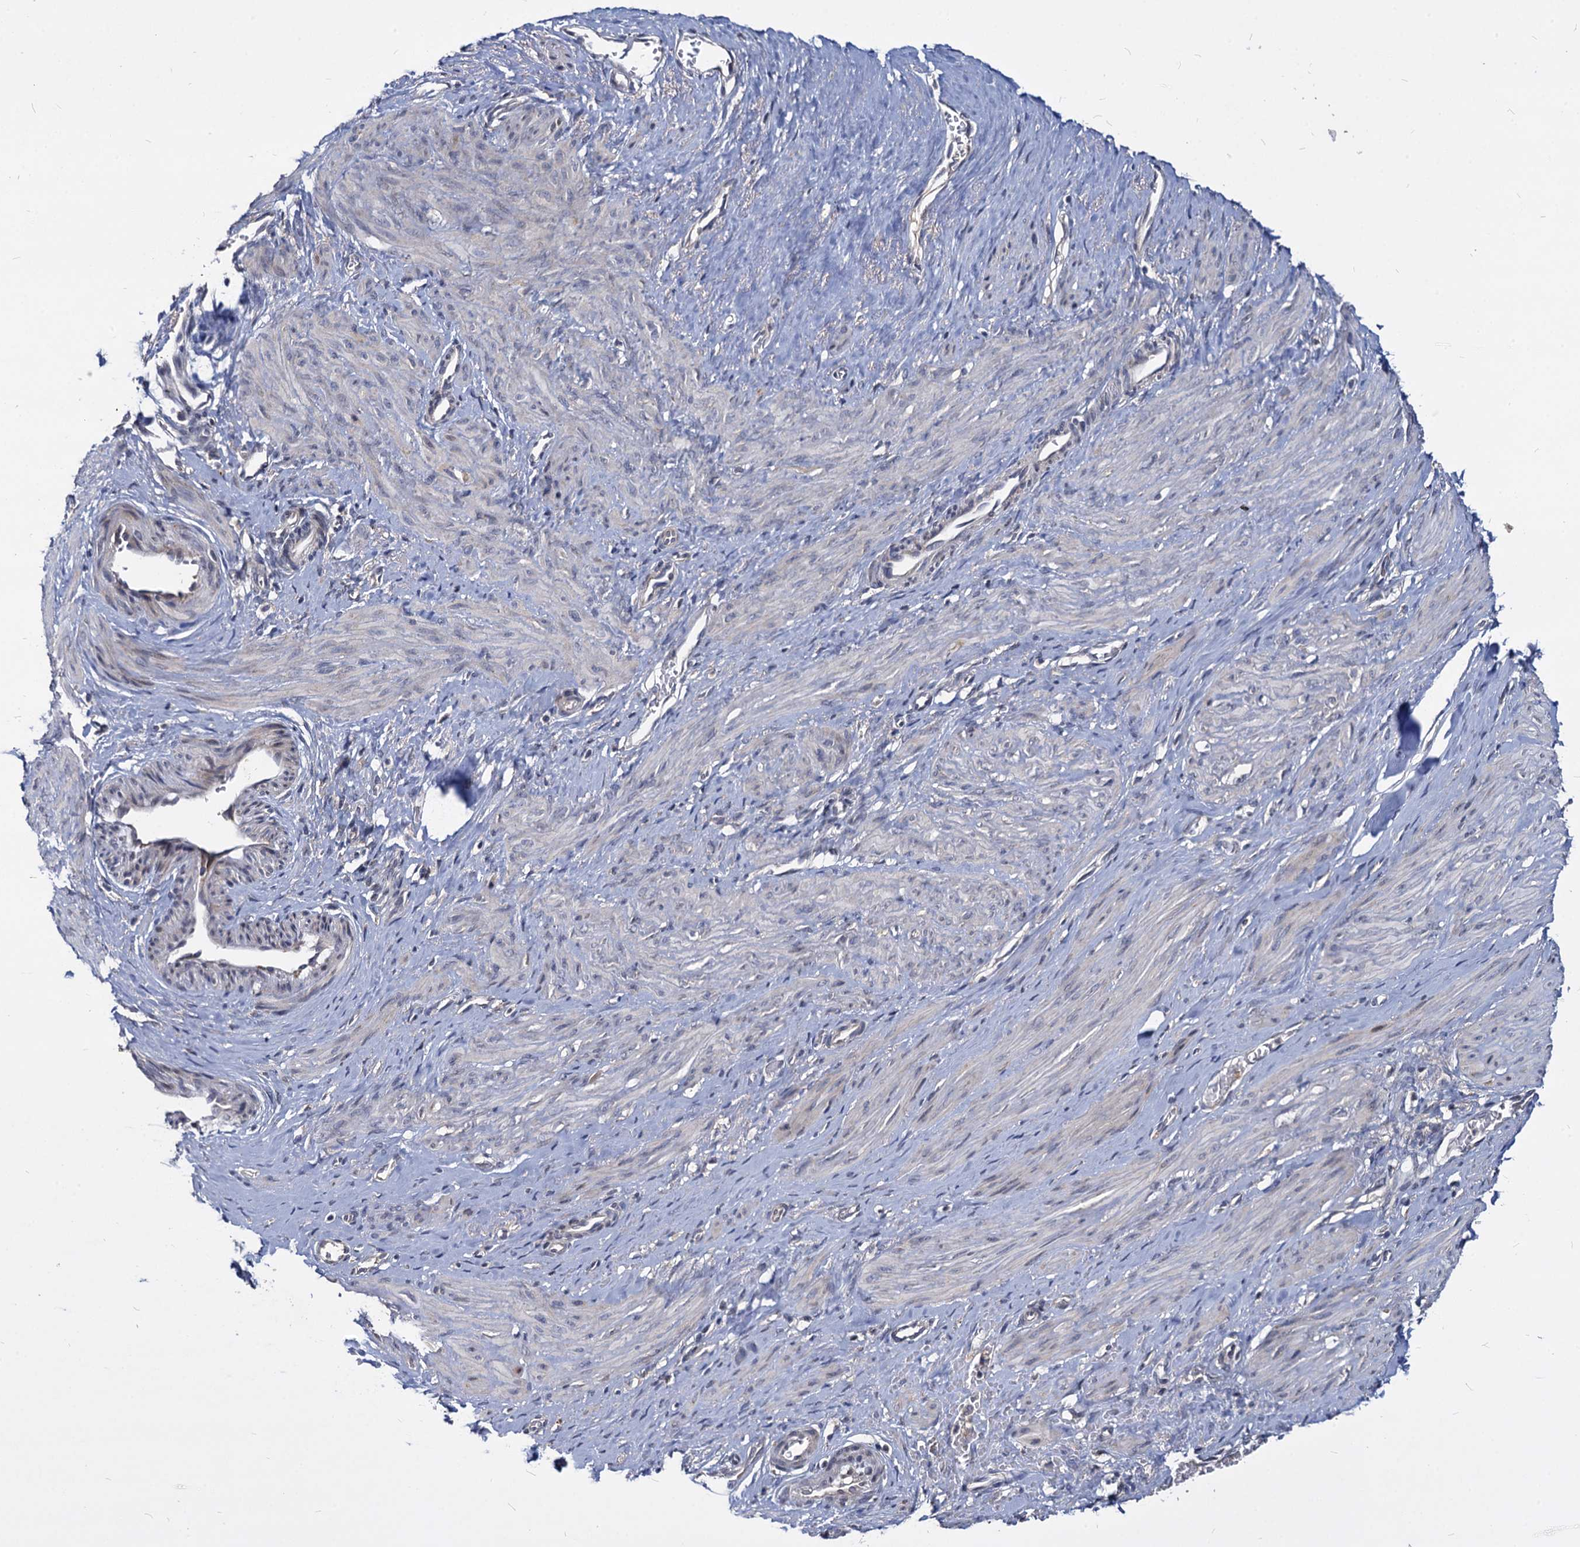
{"staining": {"intensity": "negative", "quantity": "none", "location": "none"}, "tissue": "smooth muscle", "cell_type": "Smooth muscle cells", "image_type": "normal", "snomed": [{"axis": "morphology", "description": "Normal tissue, NOS"}, {"axis": "topography", "description": "Endometrium"}], "caption": "The micrograph exhibits no significant staining in smooth muscle cells of smooth muscle.", "gene": "C11orf86", "patient": {"sex": "female", "age": 33}}